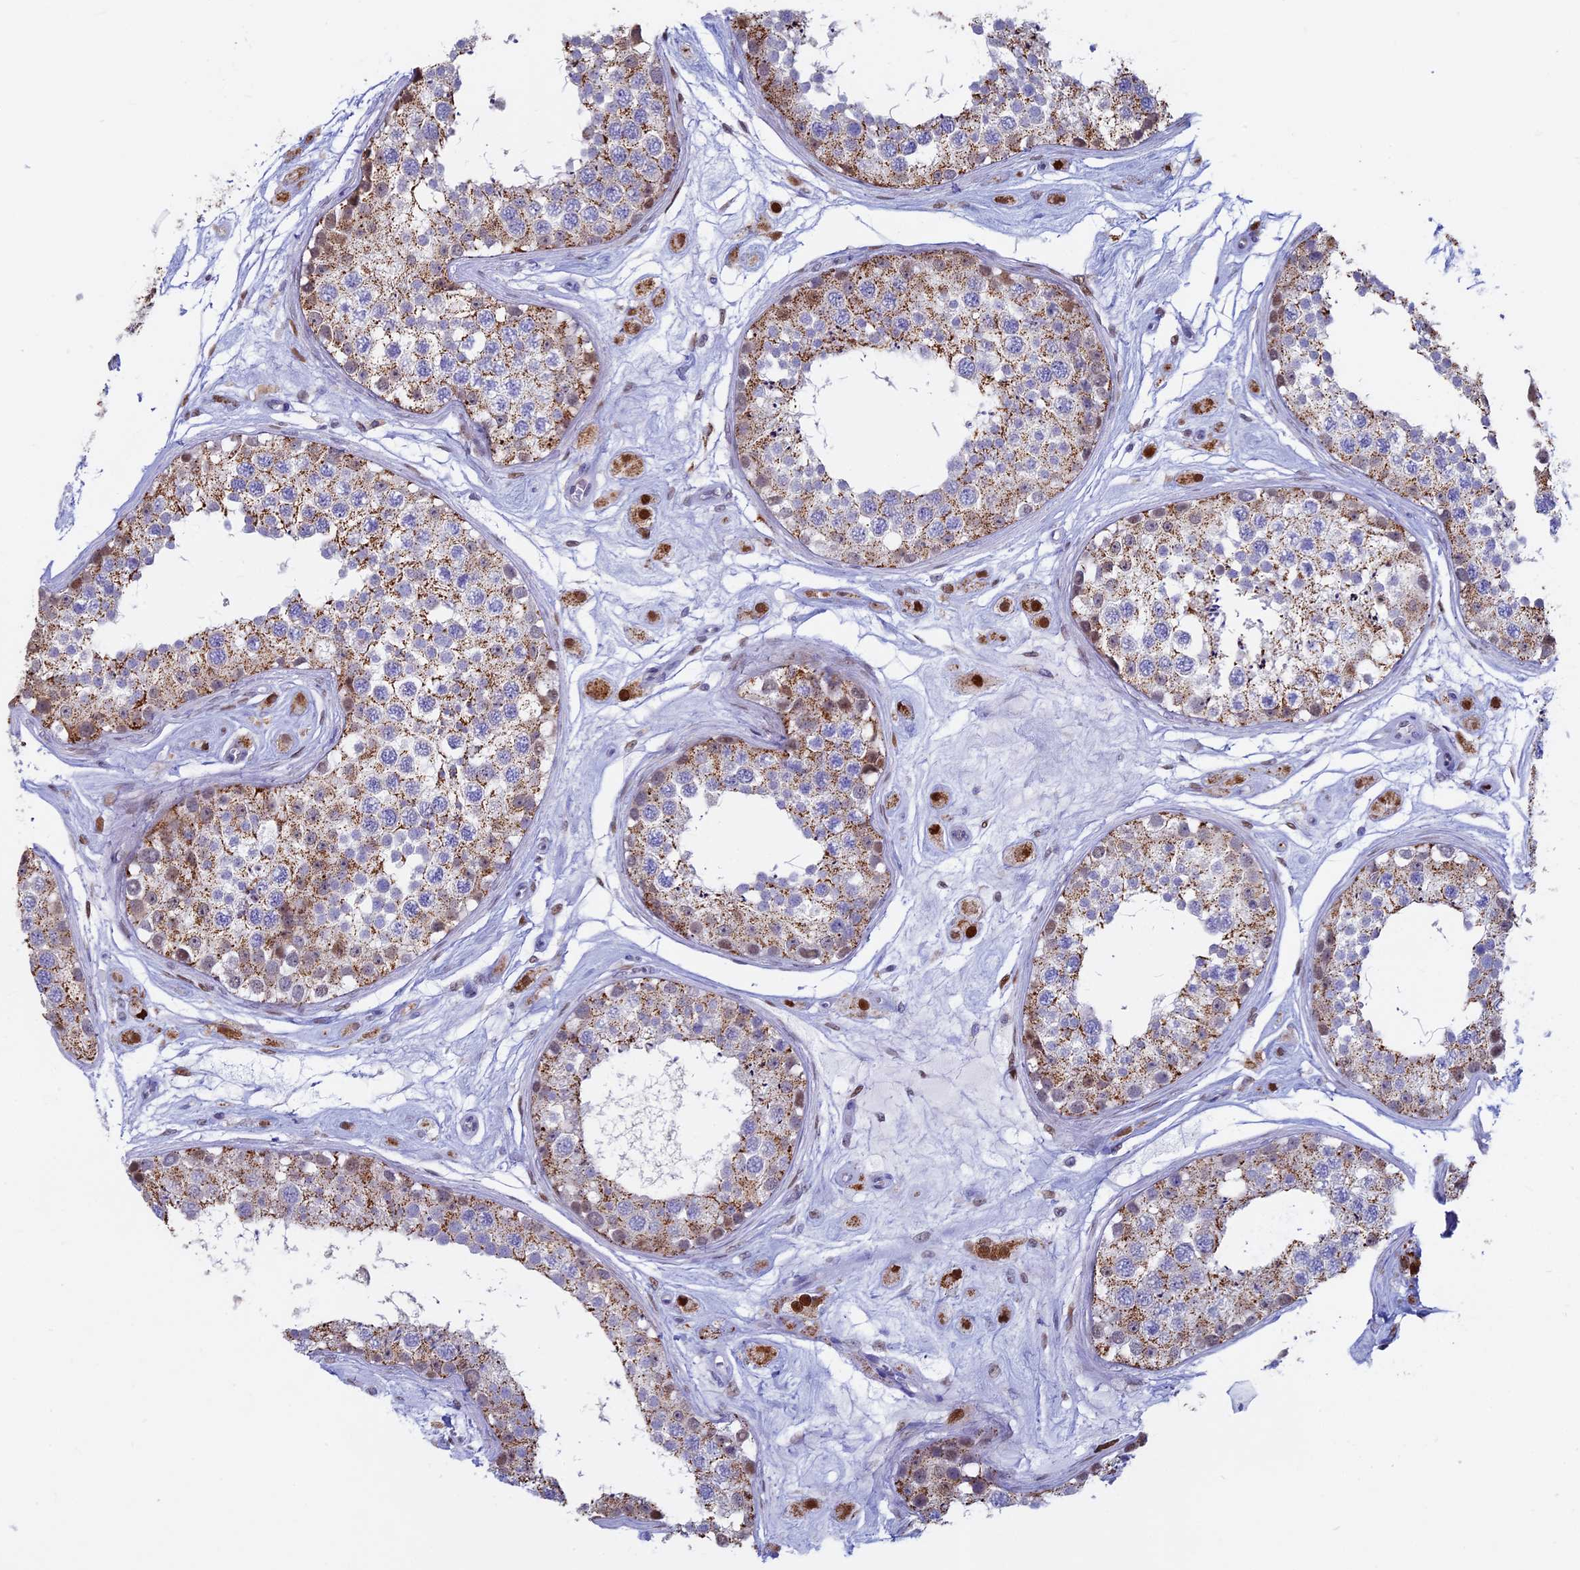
{"staining": {"intensity": "moderate", "quantity": "25%-75%", "location": "cytoplasmic/membranous"}, "tissue": "testis", "cell_type": "Cells in seminiferous ducts", "image_type": "normal", "snomed": [{"axis": "morphology", "description": "Normal tissue, NOS"}, {"axis": "topography", "description": "Testis"}], "caption": "Protein staining by immunohistochemistry shows moderate cytoplasmic/membranous positivity in about 25%-75% of cells in seminiferous ducts in normal testis. Immunohistochemistry (ihc) stains the protein in brown and the nuclei are stained blue.", "gene": "ACSS1", "patient": {"sex": "male", "age": 25}}